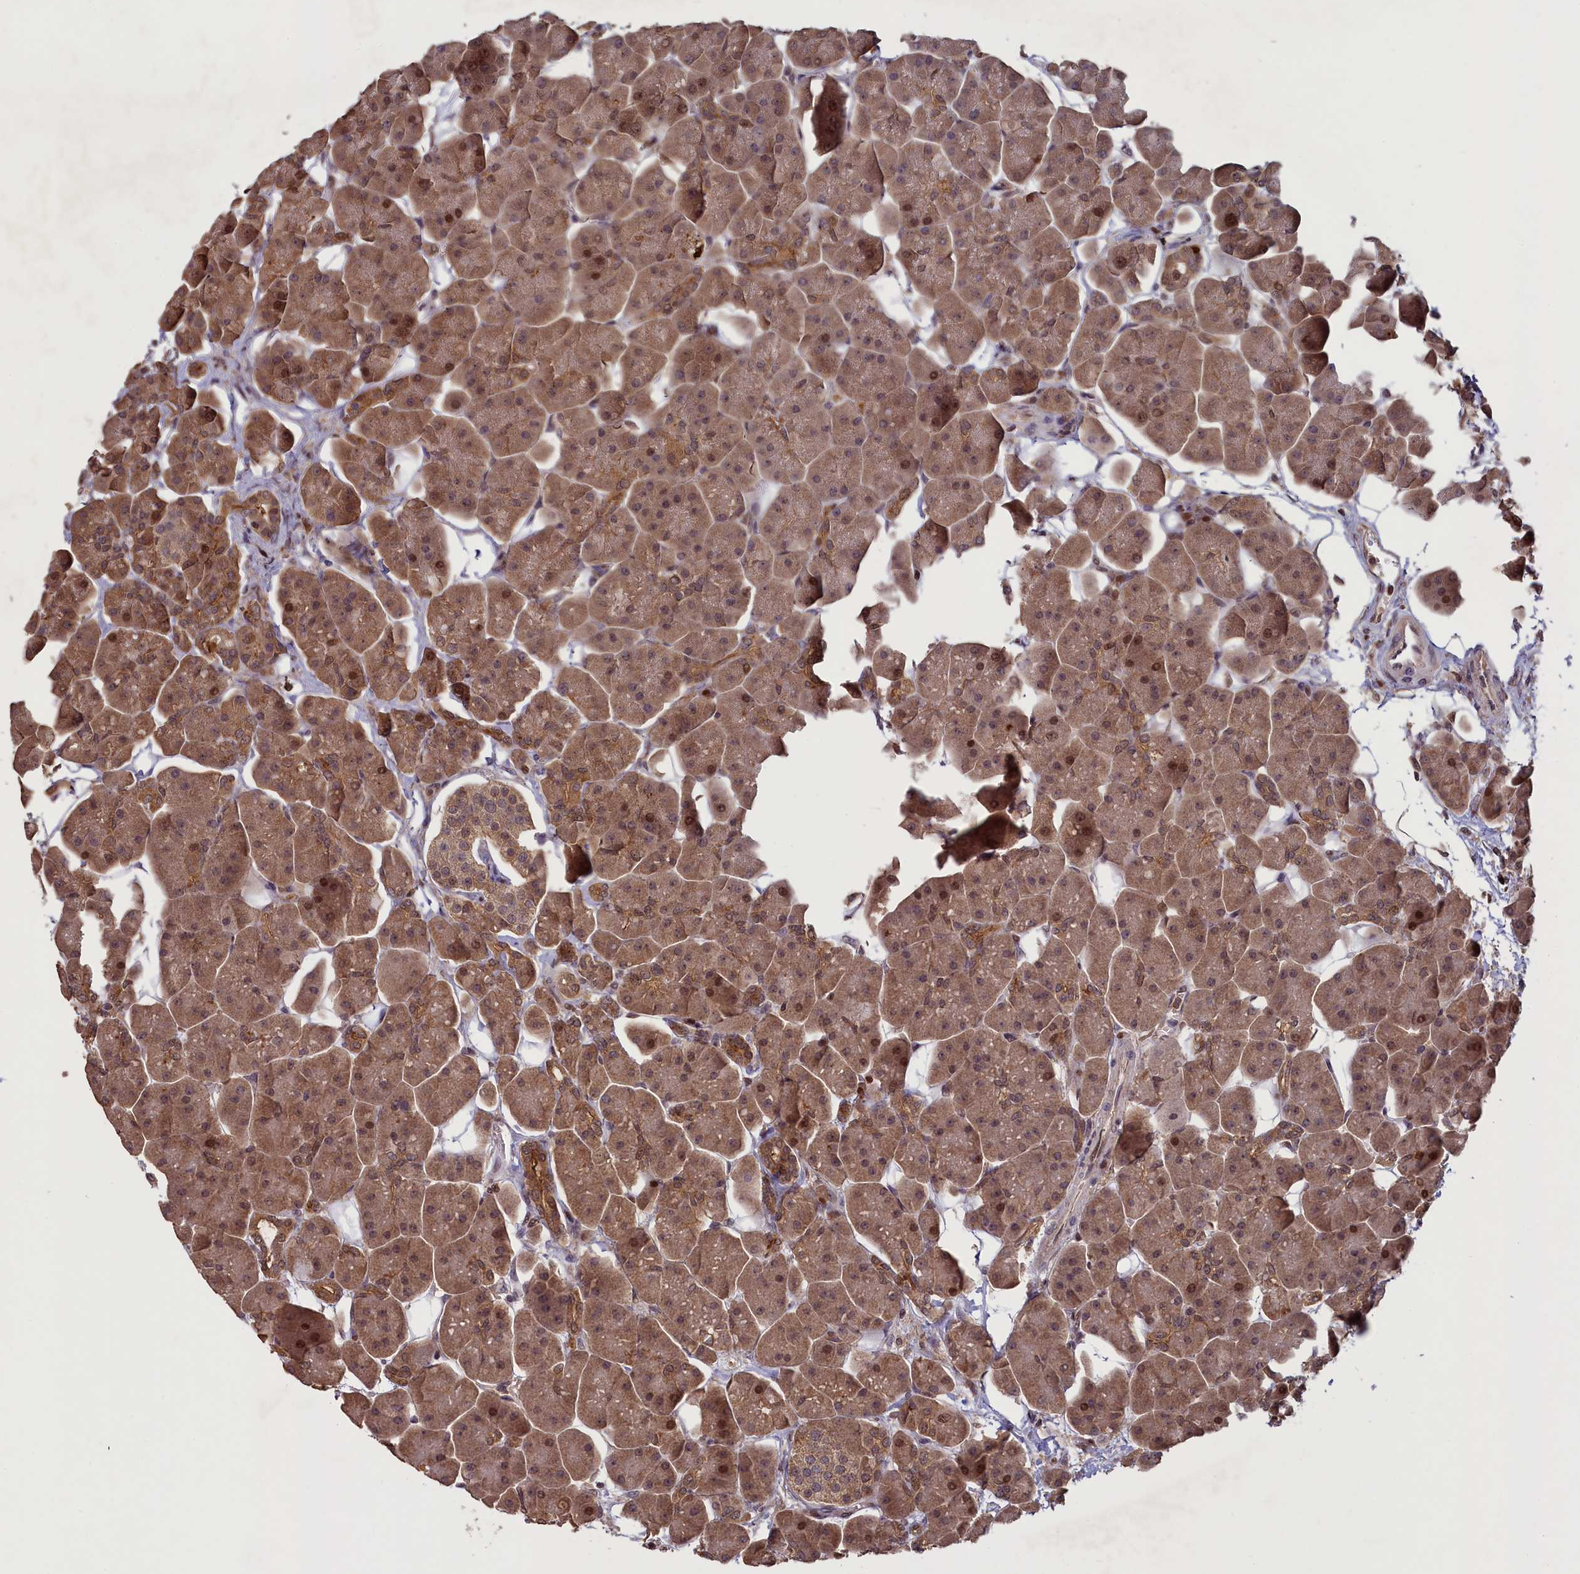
{"staining": {"intensity": "moderate", "quantity": ">75%", "location": "cytoplasmic/membranous,nuclear"}, "tissue": "pancreas", "cell_type": "Exocrine glandular cells", "image_type": "normal", "snomed": [{"axis": "morphology", "description": "Normal tissue, NOS"}, {"axis": "topography", "description": "Pancreas"}], "caption": "Immunohistochemical staining of benign human pancreas demonstrates moderate cytoplasmic/membranous,nuclear protein positivity in approximately >75% of exocrine glandular cells.", "gene": "NUBP1", "patient": {"sex": "male", "age": 66}}